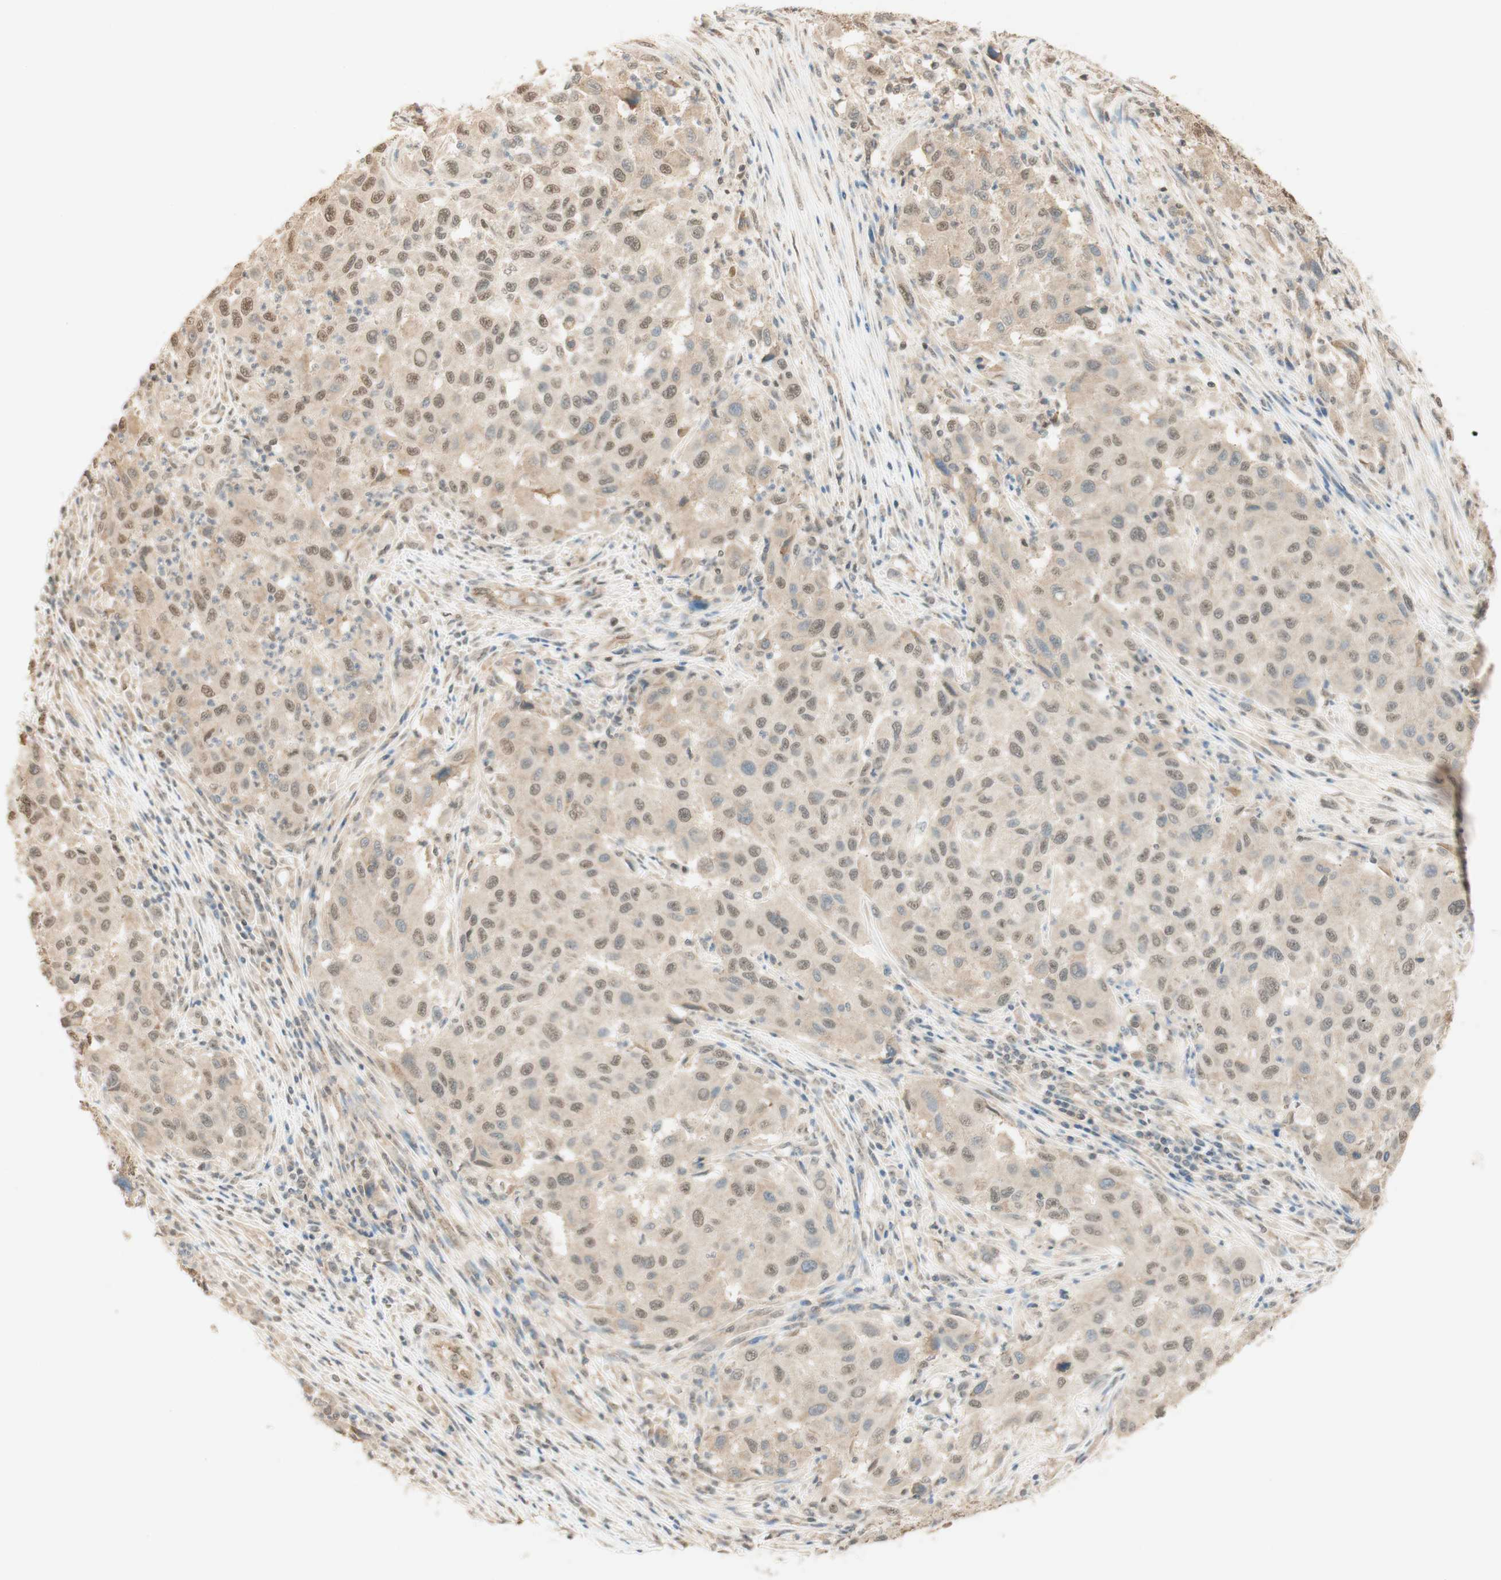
{"staining": {"intensity": "weak", "quantity": "25%-75%", "location": "cytoplasmic/membranous,nuclear"}, "tissue": "melanoma", "cell_type": "Tumor cells", "image_type": "cancer", "snomed": [{"axis": "morphology", "description": "Malignant melanoma, Metastatic site"}, {"axis": "topography", "description": "Lymph node"}], "caption": "IHC of melanoma shows low levels of weak cytoplasmic/membranous and nuclear expression in approximately 25%-75% of tumor cells.", "gene": "SPINT2", "patient": {"sex": "male", "age": 61}}